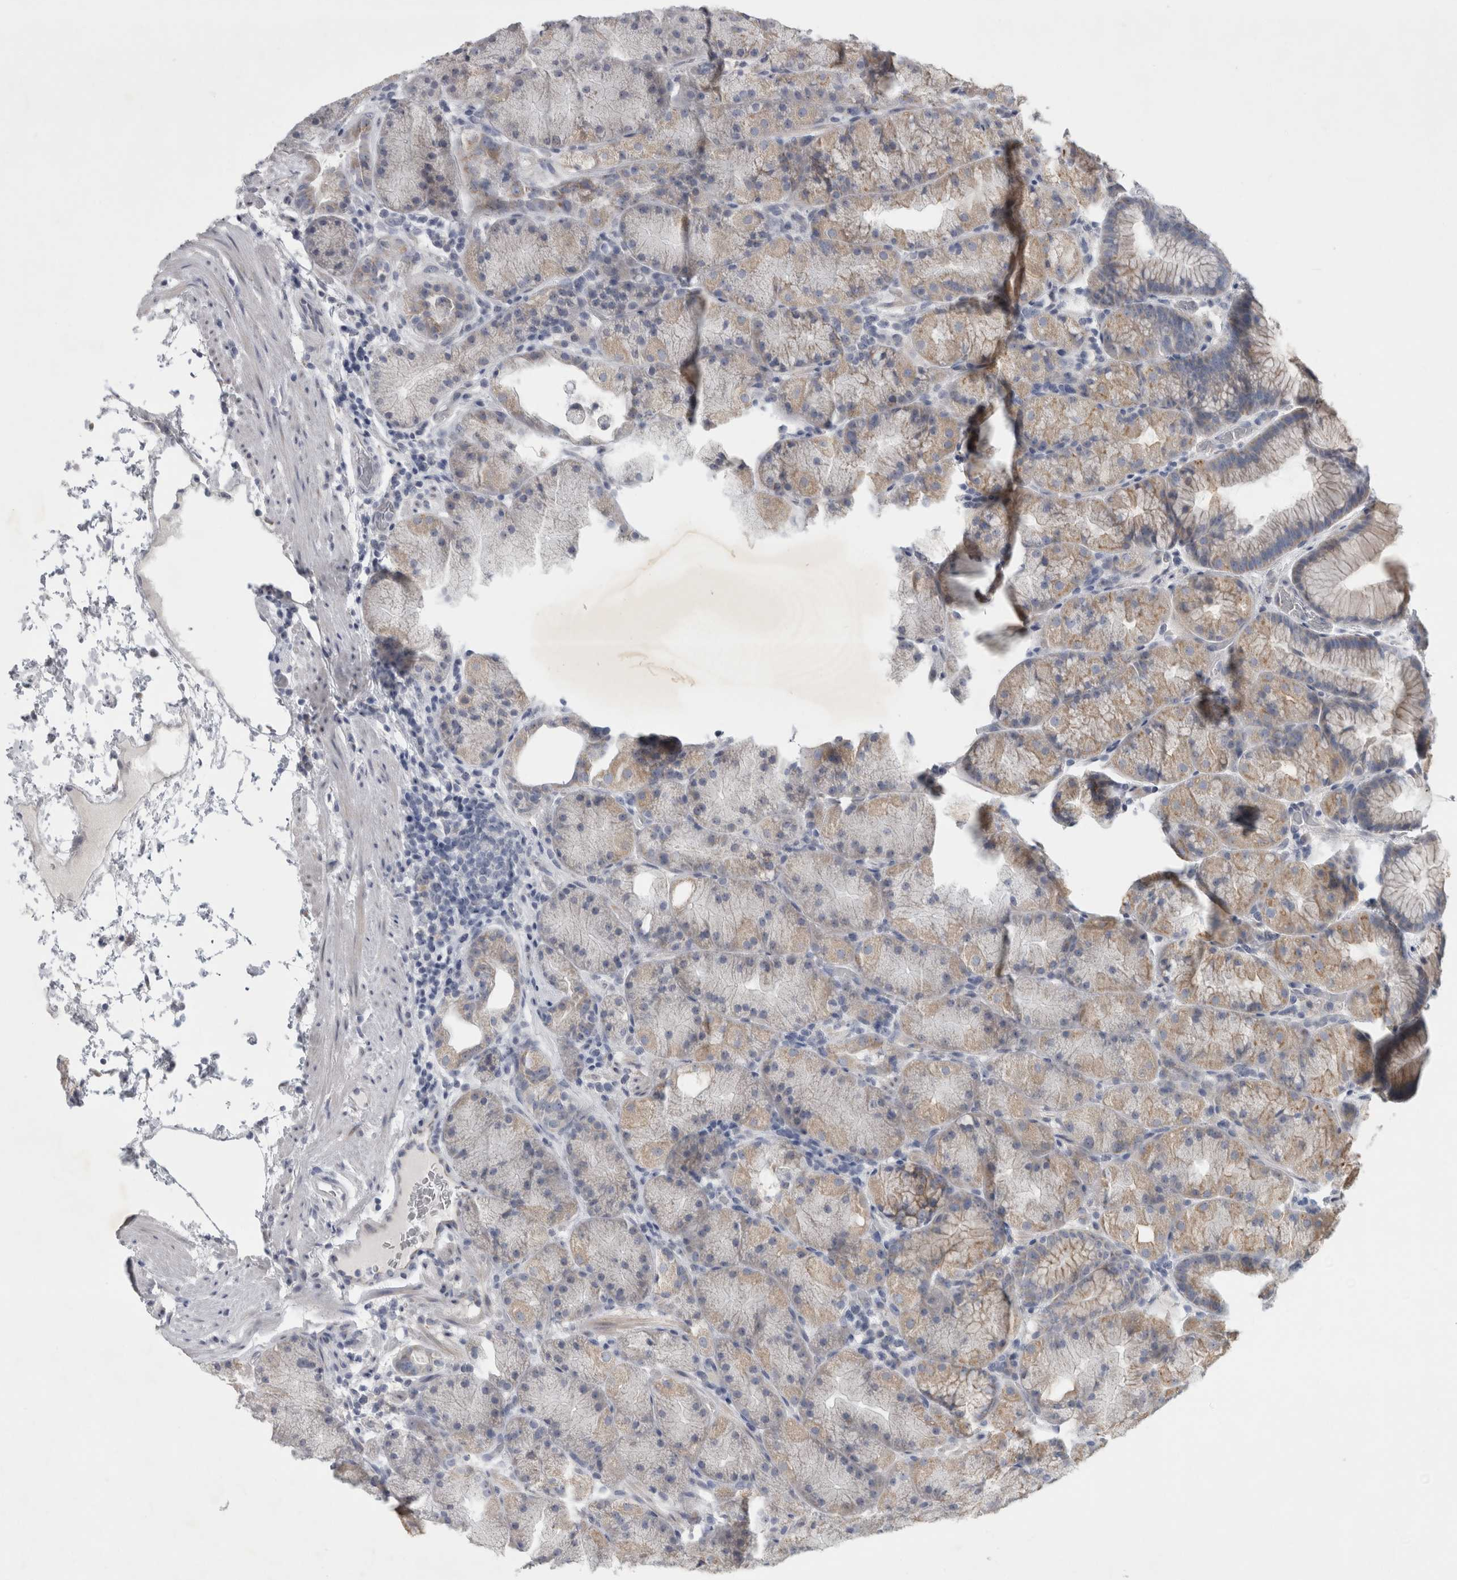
{"staining": {"intensity": "moderate", "quantity": "25%-75%", "location": "cytoplasmic/membranous"}, "tissue": "stomach", "cell_type": "Glandular cells", "image_type": "normal", "snomed": [{"axis": "morphology", "description": "Normal tissue, NOS"}, {"axis": "topography", "description": "Stomach, upper"}, {"axis": "topography", "description": "Stomach"}], "caption": "Immunohistochemistry (DAB (3,3'-diaminobenzidine)) staining of normal human stomach shows moderate cytoplasmic/membranous protein positivity in about 25%-75% of glandular cells.", "gene": "FXYD7", "patient": {"sex": "male", "age": 48}}